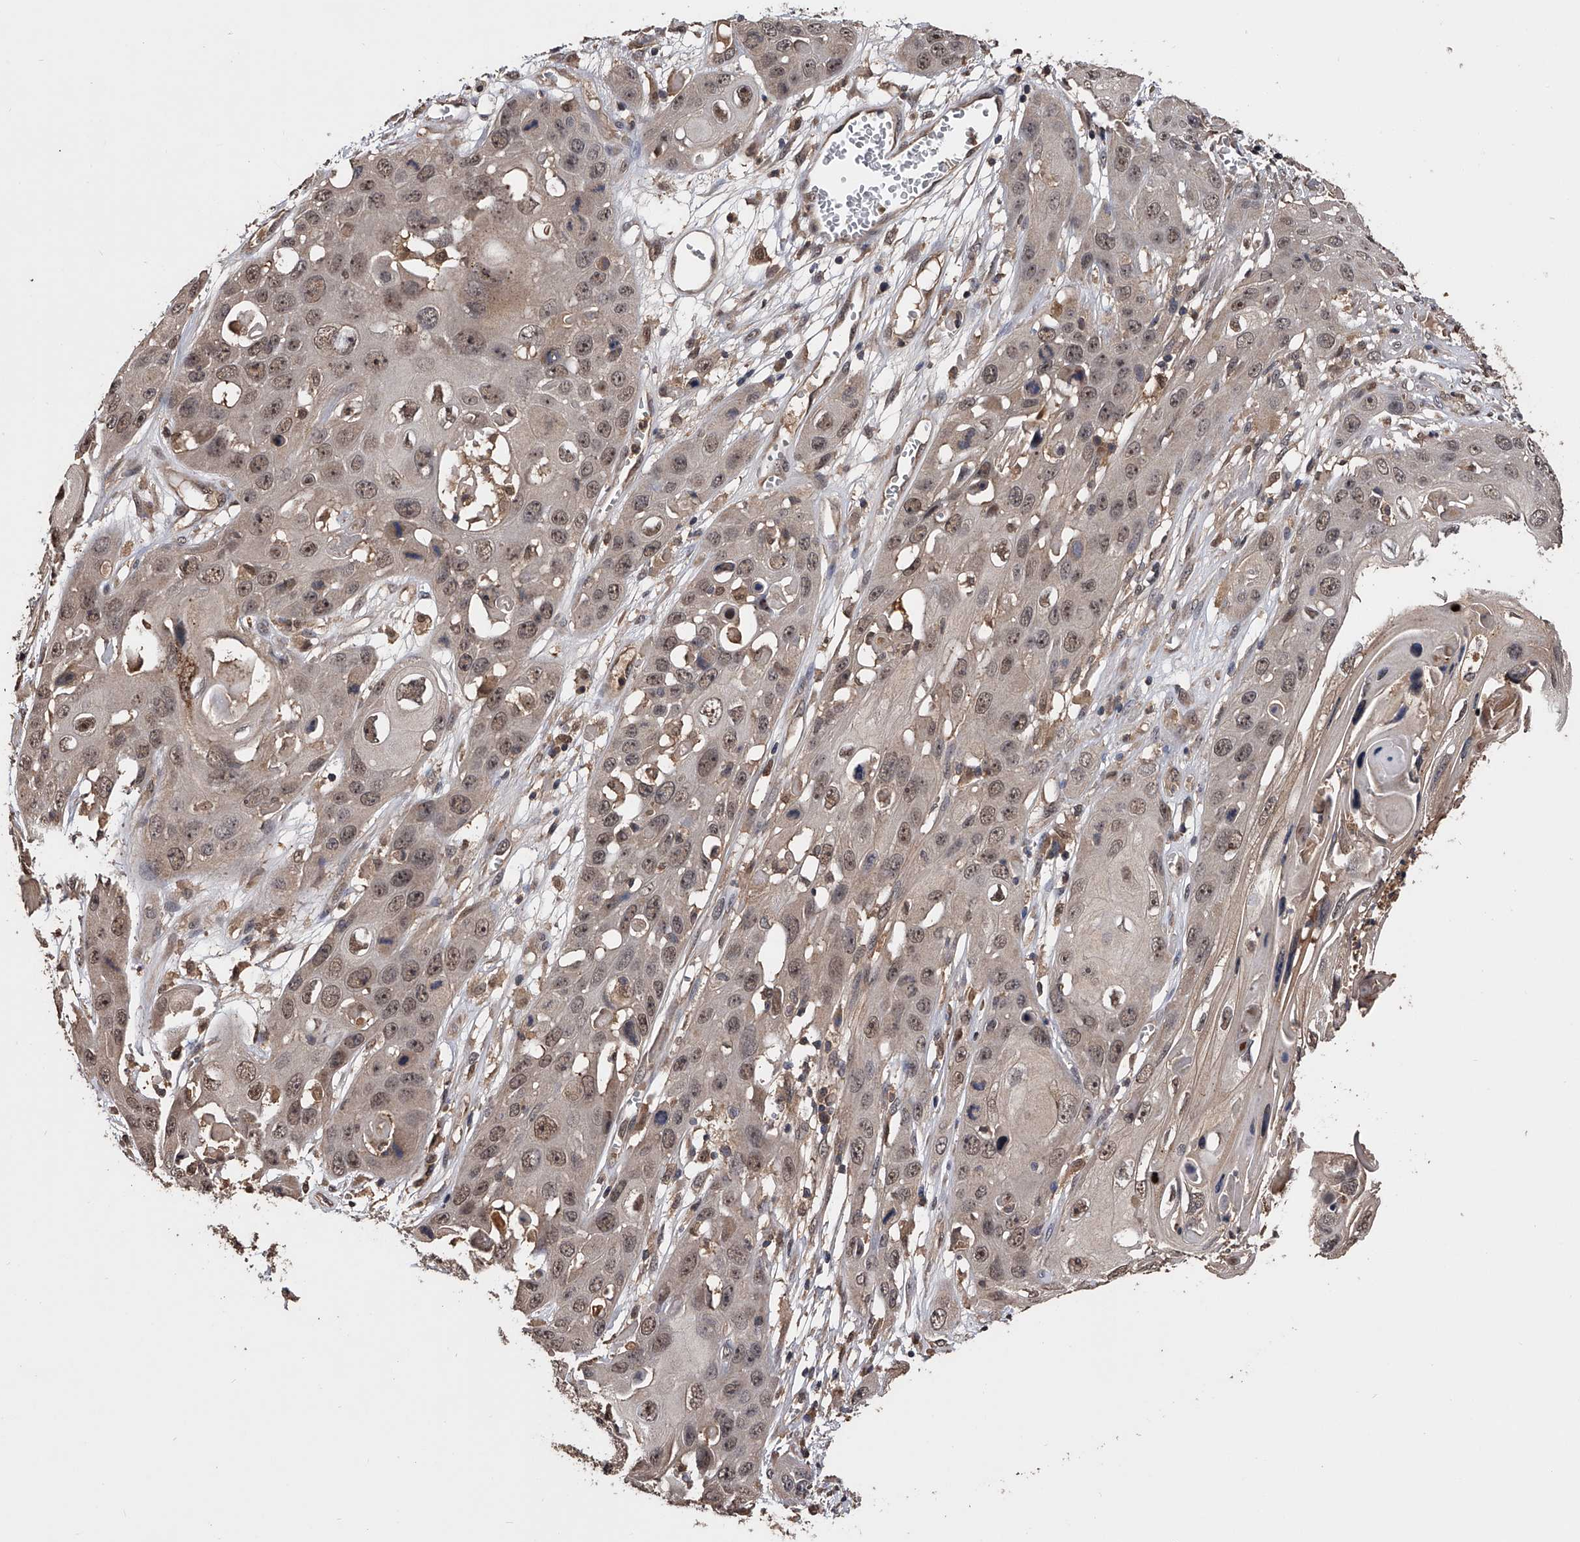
{"staining": {"intensity": "moderate", "quantity": ">75%", "location": "nuclear"}, "tissue": "skin cancer", "cell_type": "Tumor cells", "image_type": "cancer", "snomed": [{"axis": "morphology", "description": "Squamous cell carcinoma, NOS"}, {"axis": "topography", "description": "Skin"}], "caption": "Immunohistochemical staining of skin cancer shows medium levels of moderate nuclear protein positivity in about >75% of tumor cells.", "gene": "EFCAB7", "patient": {"sex": "male", "age": 55}}